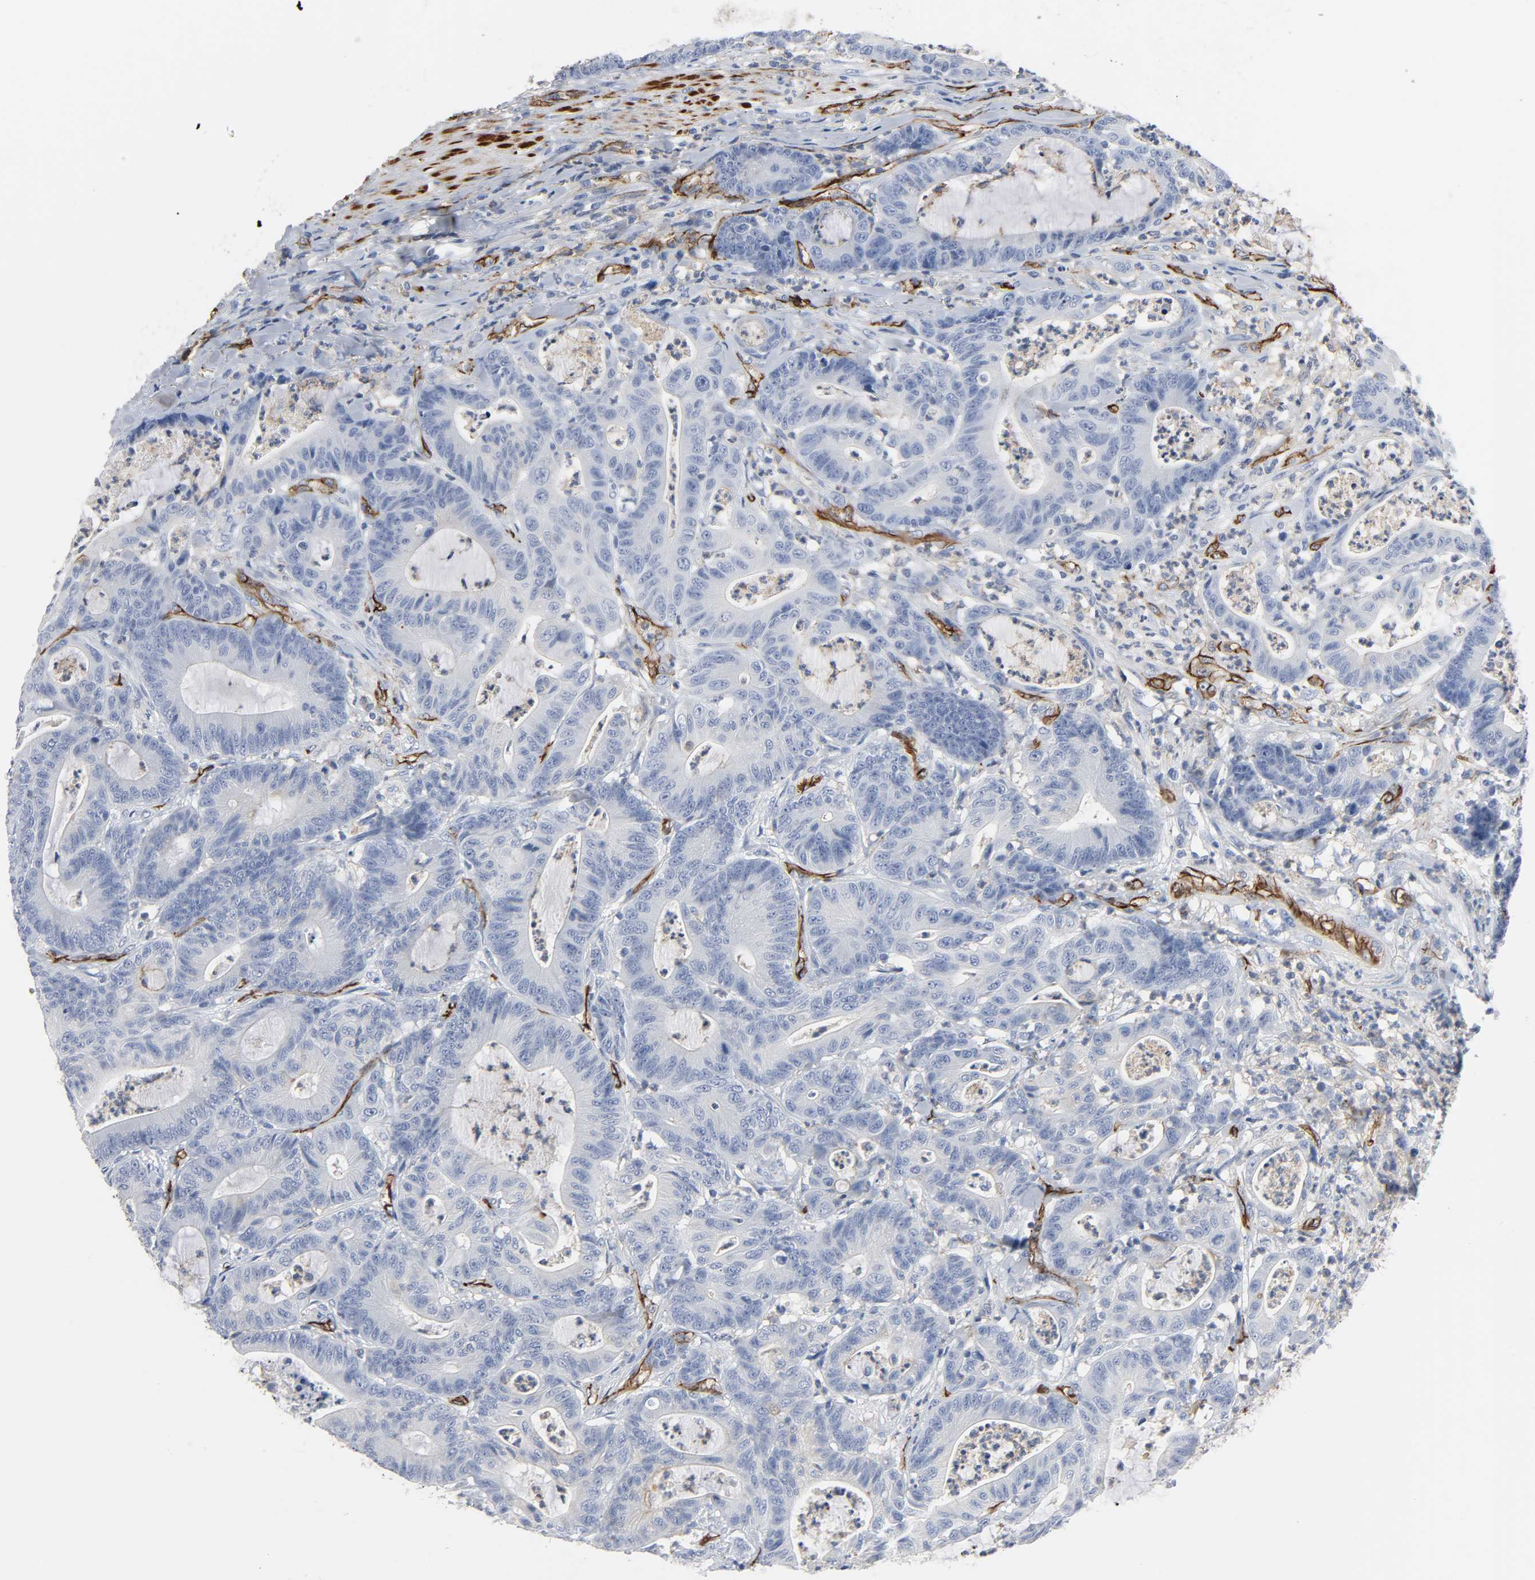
{"staining": {"intensity": "negative", "quantity": "none", "location": "none"}, "tissue": "colorectal cancer", "cell_type": "Tumor cells", "image_type": "cancer", "snomed": [{"axis": "morphology", "description": "Adenocarcinoma, NOS"}, {"axis": "topography", "description": "Colon"}], "caption": "This is a image of IHC staining of colorectal cancer, which shows no positivity in tumor cells. The staining is performed using DAB brown chromogen with nuclei counter-stained in using hematoxylin.", "gene": "PECAM1", "patient": {"sex": "female", "age": 84}}